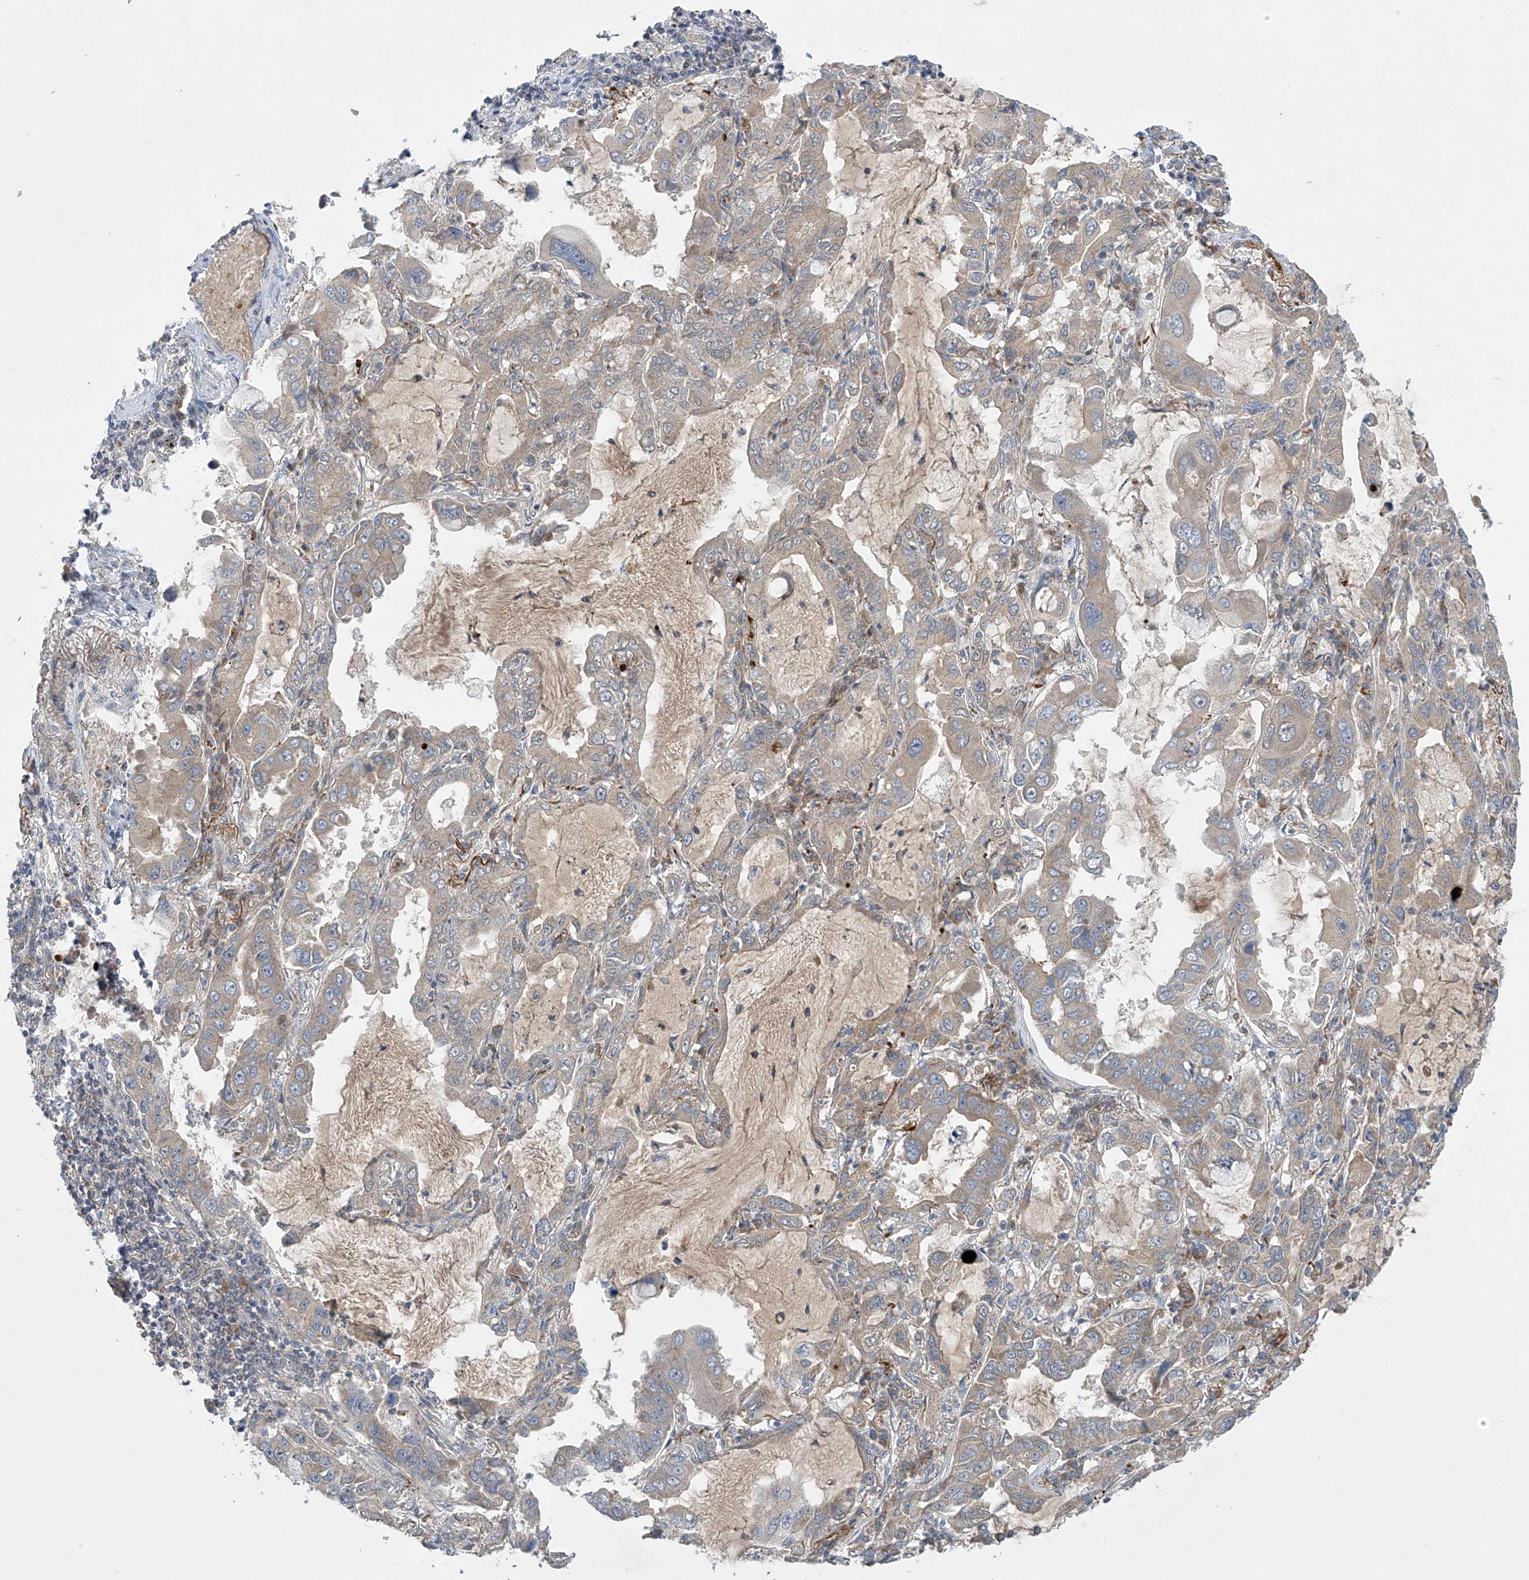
{"staining": {"intensity": "weak", "quantity": "25%-75%", "location": "cytoplasmic/membranous"}, "tissue": "lung cancer", "cell_type": "Tumor cells", "image_type": "cancer", "snomed": [{"axis": "morphology", "description": "Adenocarcinoma, NOS"}, {"axis": "topography", "description": "Lung"}], "caption": "Immunohistochemistry of lung cancer (adenocarcinoma) shows low levels of weak cytoplasmic/membranous expression in approximately 25%-75% of tumor cells.", "gene": "TJAP1", "patient": {"sex": "male", "age": 64}}